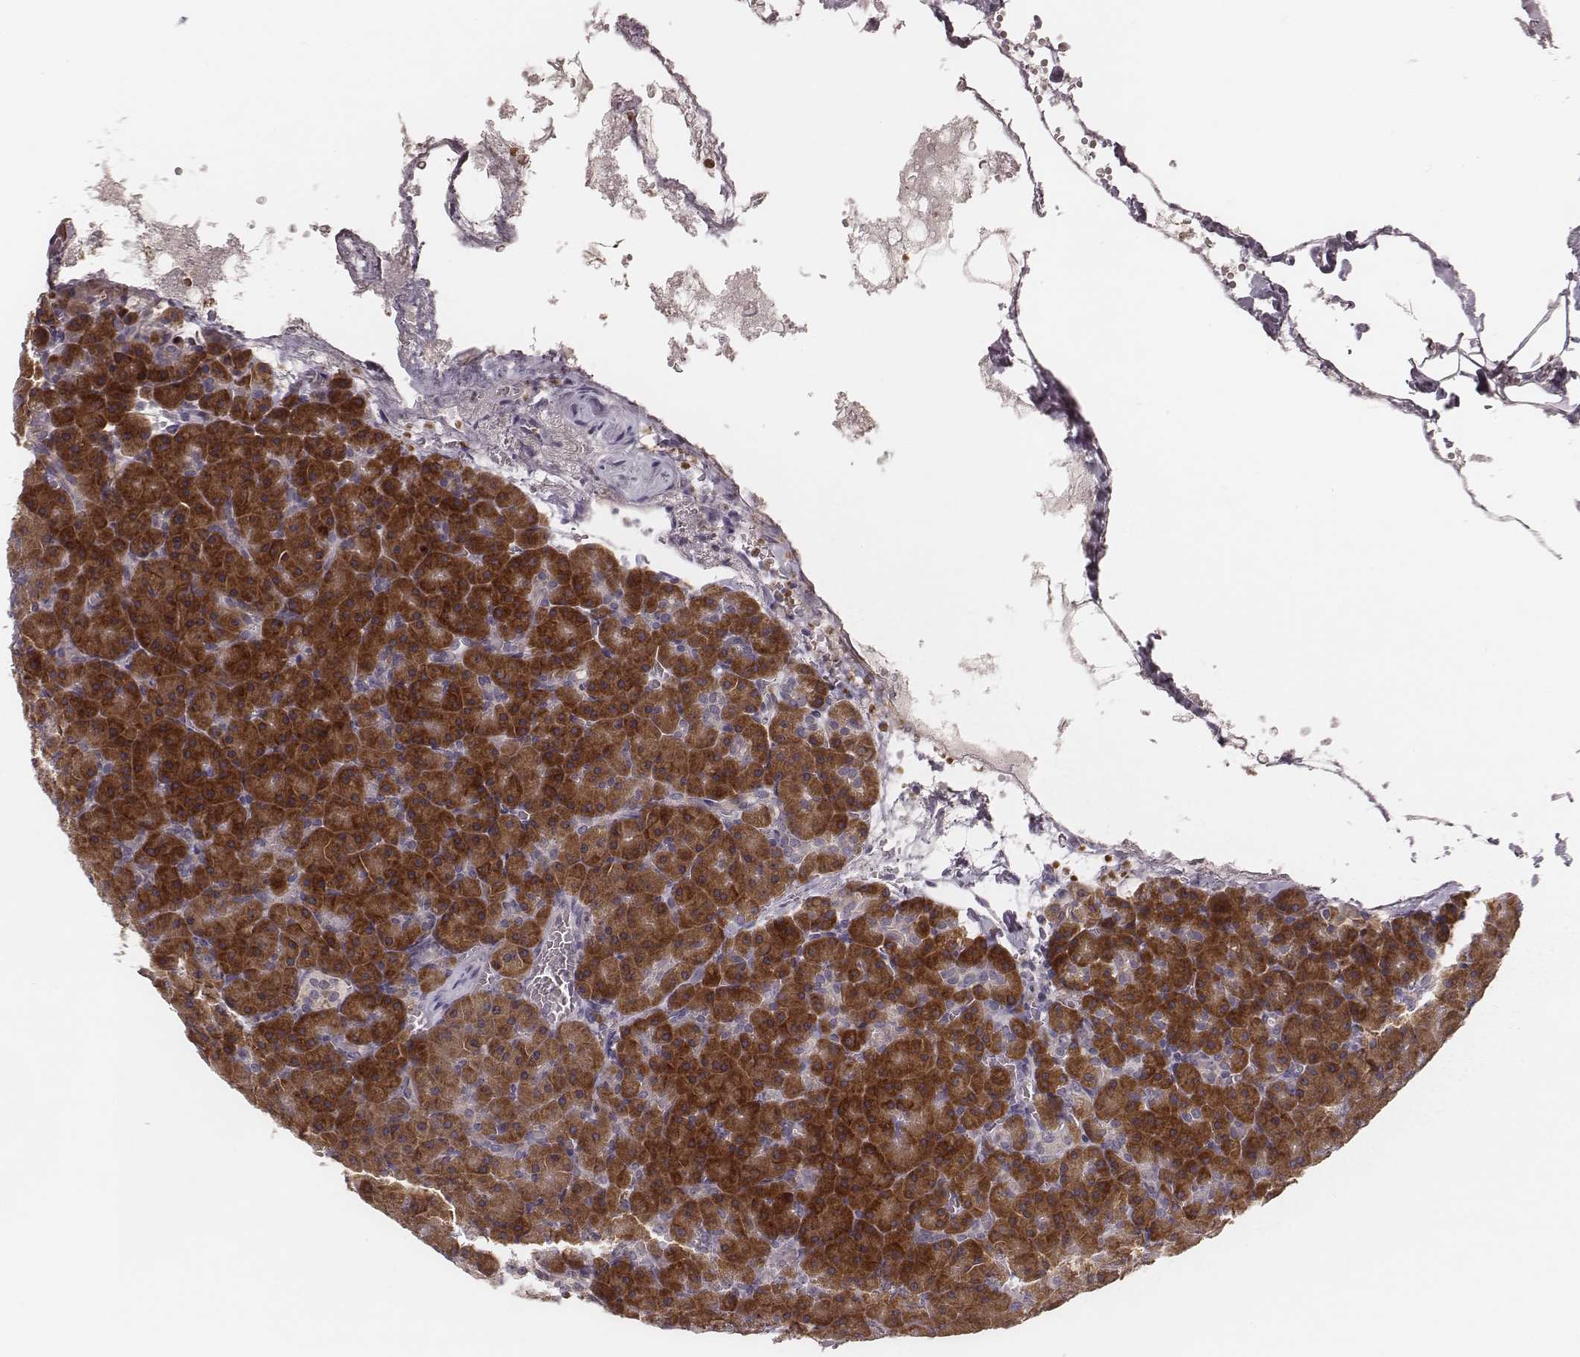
{"staining": {"intensity": "strong", "quantity": ">75%", "location": "cytoplasmic/membranous"}, "tissue": "pancreas", "cell_type": "Exocrine glandular cells", "image_type": "normal", "snomed": [{"axis": "morphology", "description": "Normal tissue, NOS"}, {"axis": "topography", "description": "Pancreas"}], "caption": "DAB (3,3'-diaminobenzidine) immunohistochemical staining of benign human pancreas reveals strong cytoplasmic/membranous protein staining in approximately >75% of exocrine glandular cells.", "gene": "P2RX5", "patient": {"sex": "female", "age": 74}}